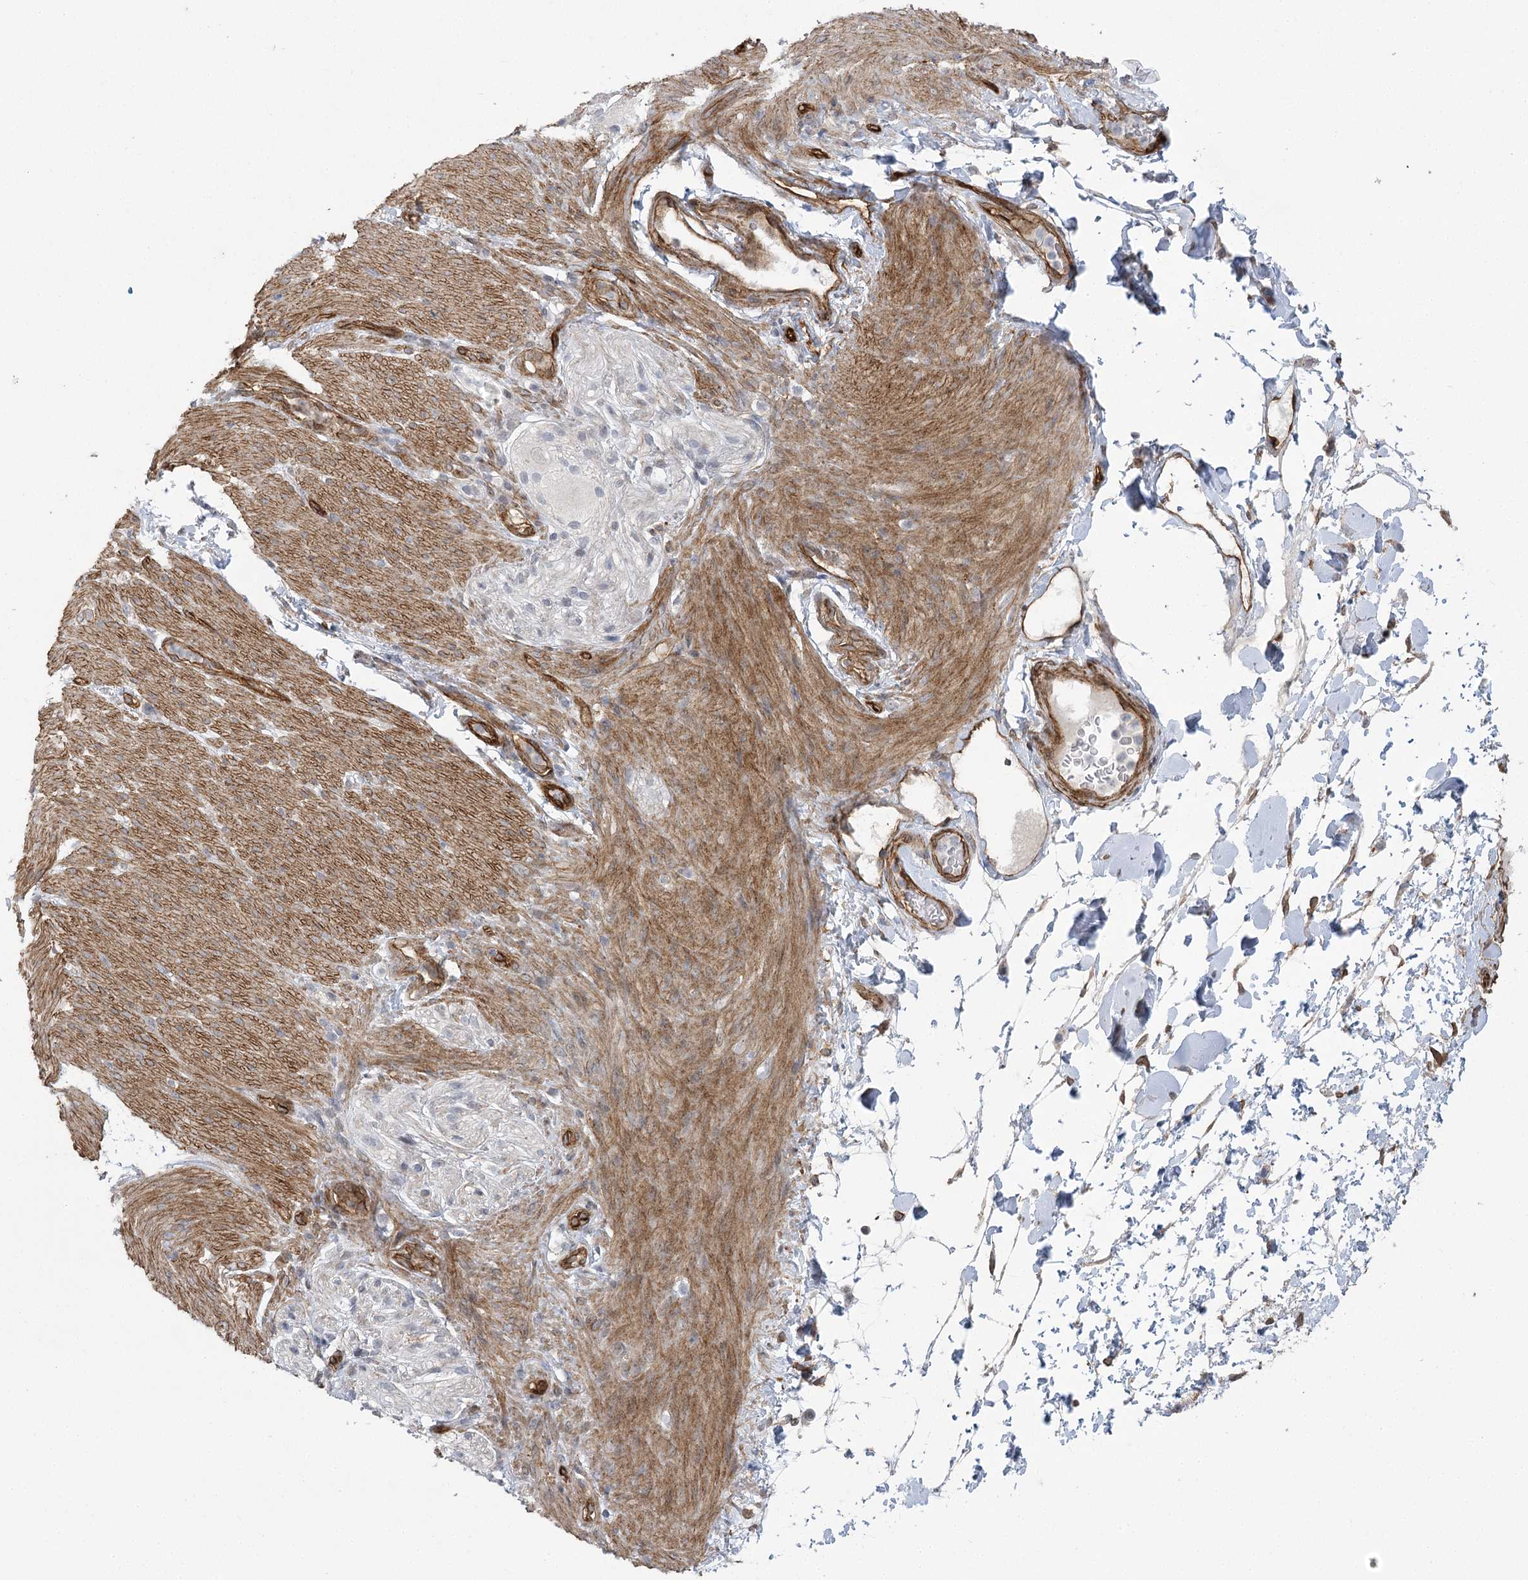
{"staining": {"intensity": "moderate", "quantity": ">75%", "location": "cytoplasmic/membranous"}, "tissue": "adipose tissue", "cell_type": "Adipocytes", "image_type": "normal", "snomed": [{"axis": "morphology", "description": "Normal tissue, NOS"}, {"axis": "topography", "description": "Colon"}, {"axis": "topography", "description": "Peripheral nerve tissue"}], "caption": "Adipose tissue stained with IHC demonstrates moderate cytoplasmic/membranous staining in about >75% of adipocytes. (DAB (3,3'-diaminobenzidine) IHC with brightfield microscopy, high magnification).", "gene": "AMTN", "patient": {"sex": "female", "age": 61}}